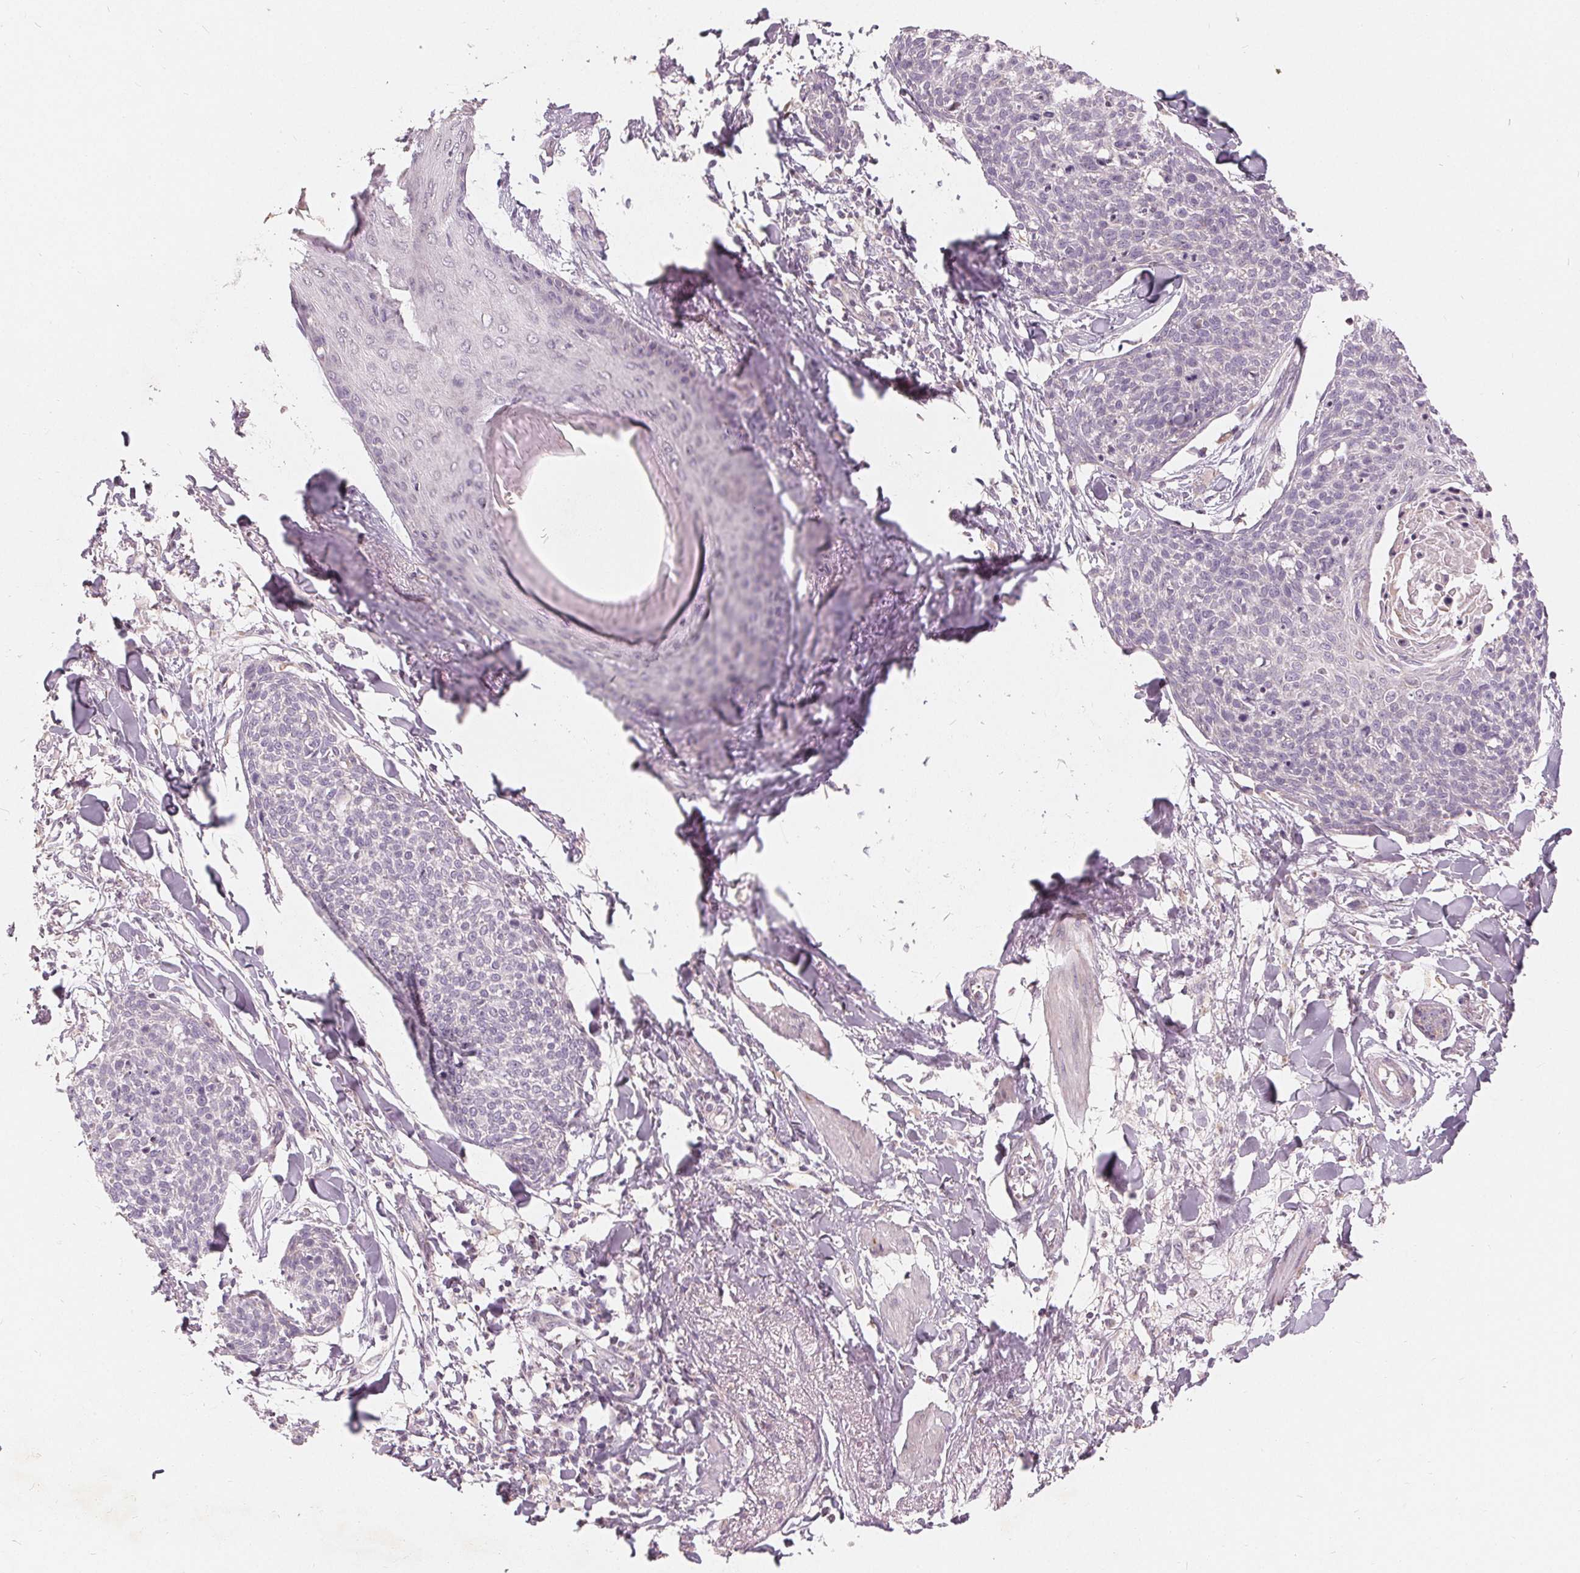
{"staining": {"intensity": "negative", "quantity": "none", "location": "none"}, "tissue": "skin cancer", "cell_type": "Tumor cells", "image_type": "cancer", "snomed": [{"axis": "morphology", "description": "Squamous cell carcinoma, NOS"}, {"axis": "topography", "description": "Skin"}, {"axis": "topography", "description": "Vulva"}], "caption": "Tumor cells show no significant positivity in skin cancer (squamous cell carcinoma).", "gene": "TRIM60", "patient": {"sex": "female", "age": 75}}